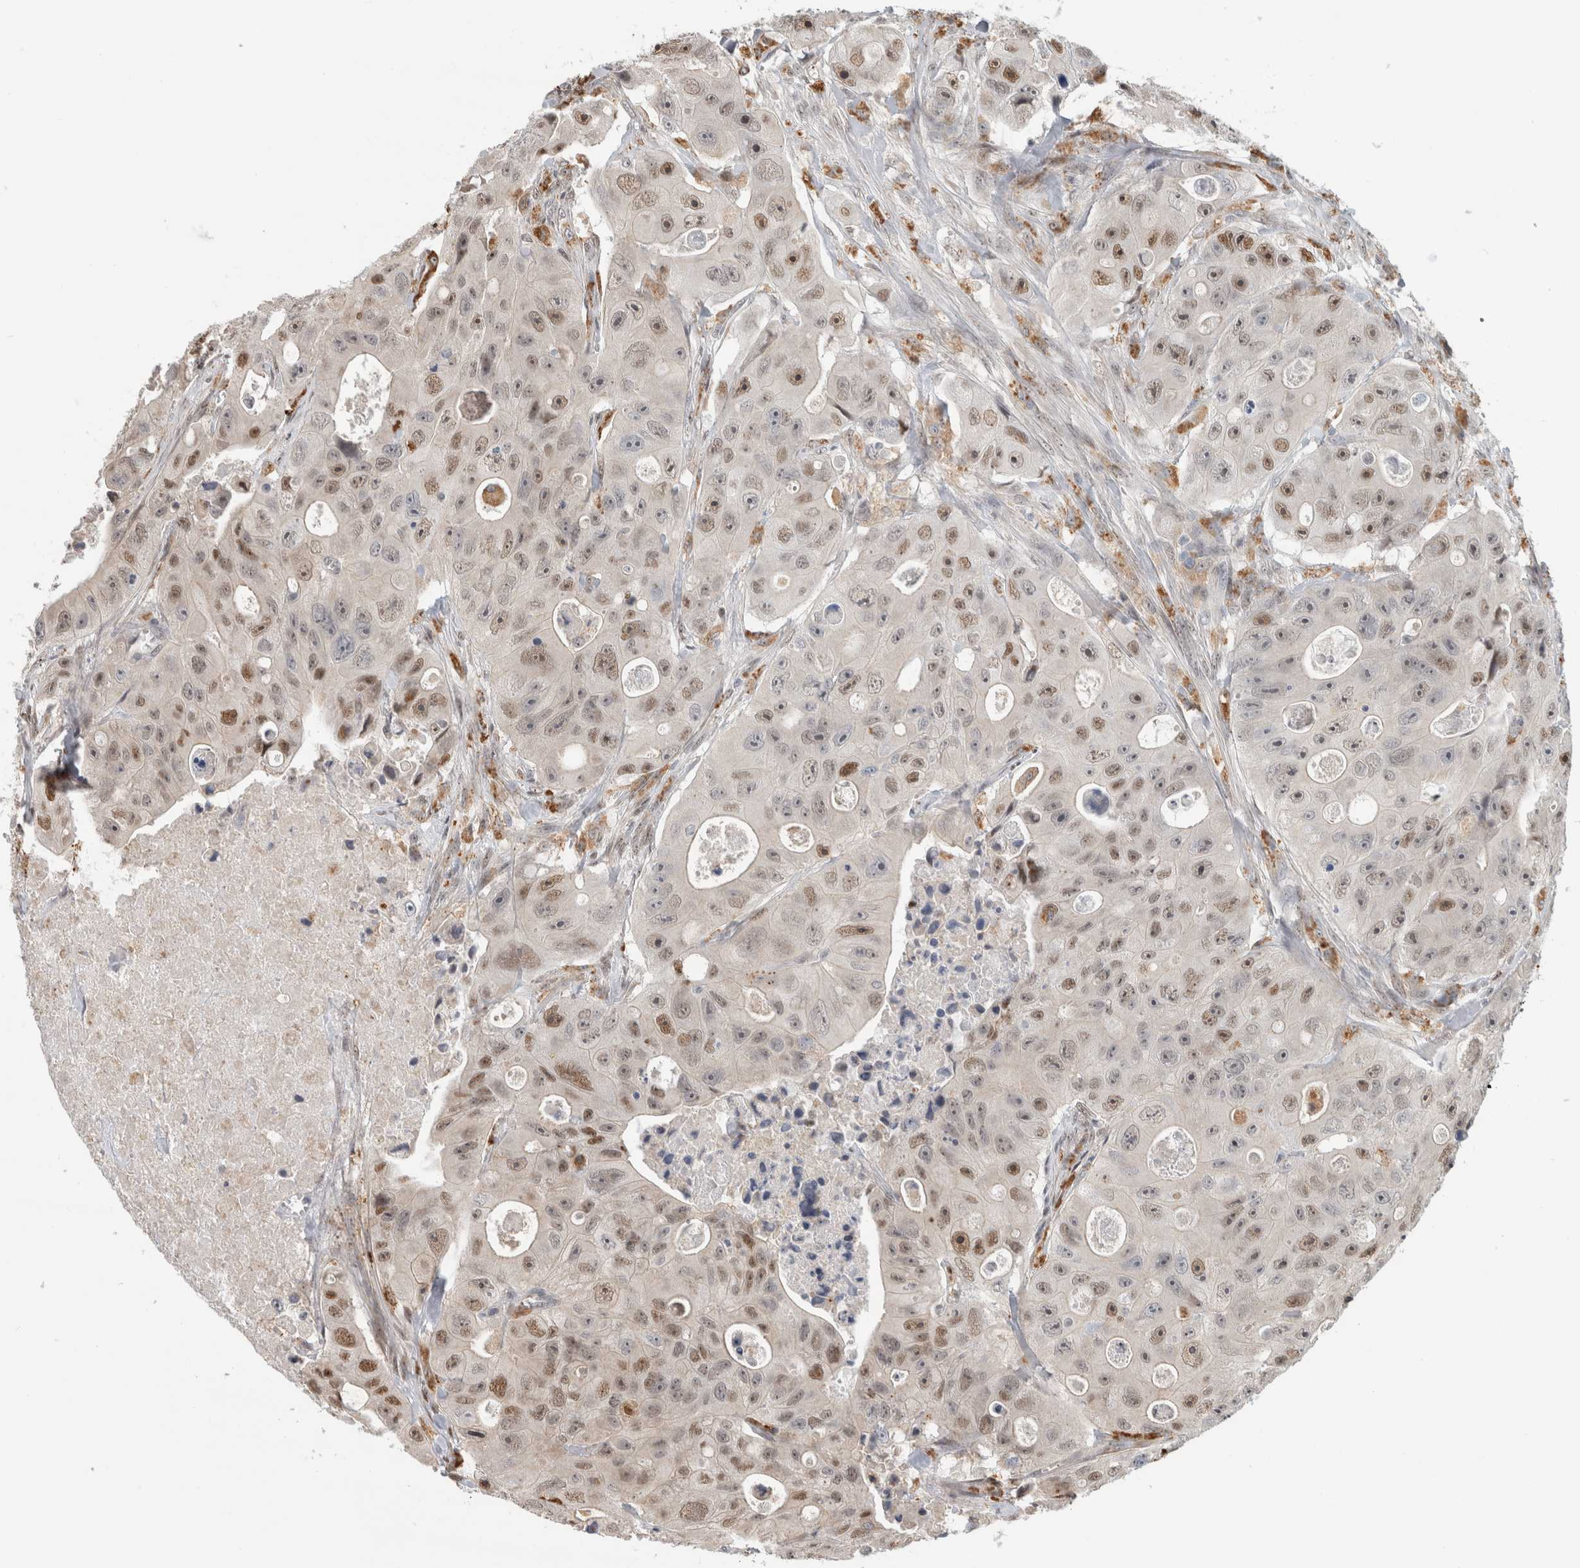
{"staining": {"intensity": "moderate", "quantity": ">75%", "location": "nuclear"}, "tissue": "colorectal cancer", "cell_type": "Tumor cells", "image_type": "cancer", "snomed": [{"axis": "morphology", "description": "Adenocarcinoma, NOS"}, {"axis": "topography", "description": "Colon"}], "caption": "Tumor cells exhibit moderate nuclear positivity in about >75% of cells in colorectal adenocarcinoma.", "gene": "NAB2", "patient": {"sex": "female", "age": 46}}